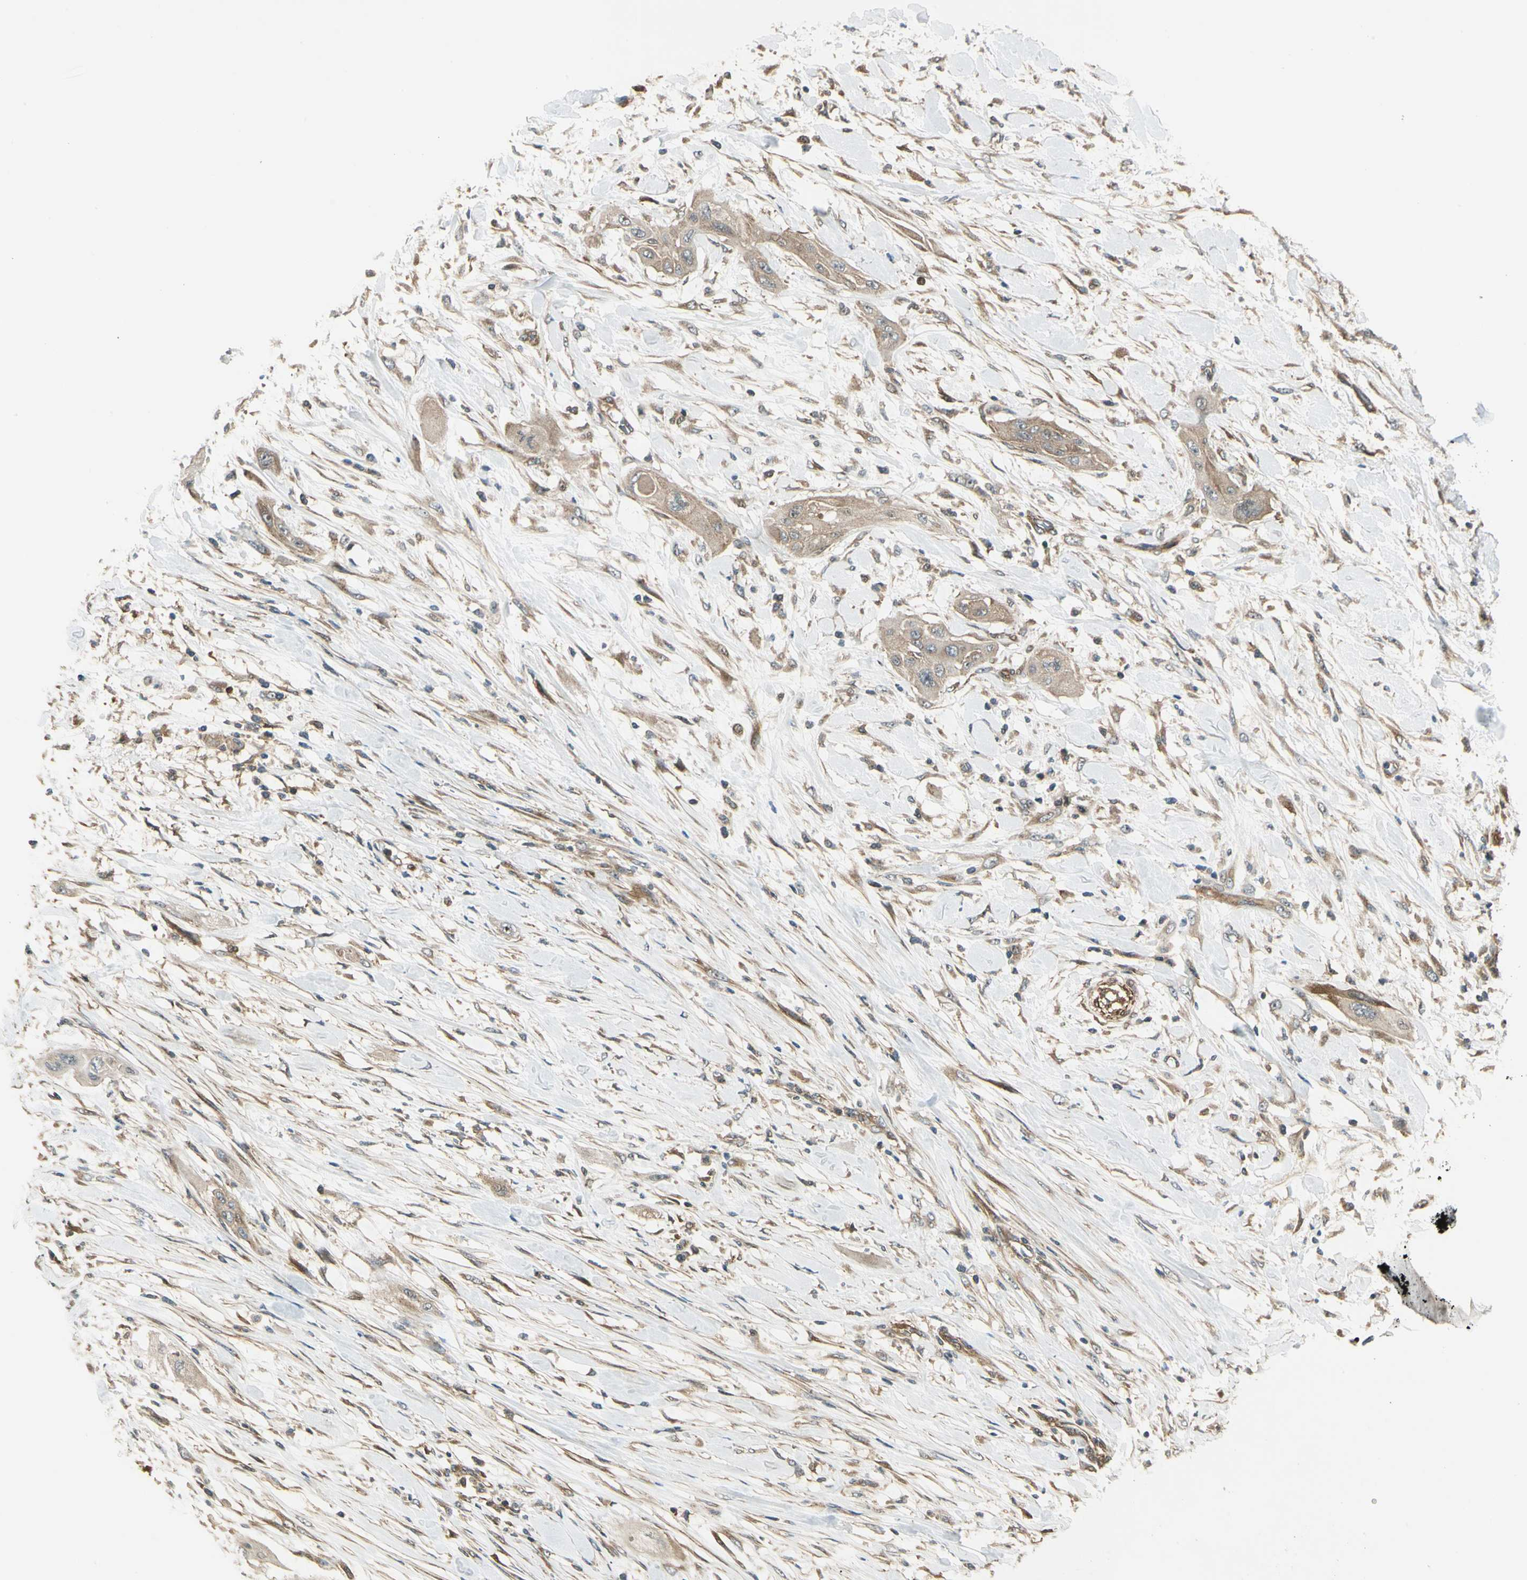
{"staining": {"intensity": "weak", "quantity": ">75%", "location": "cytoplasmic/membranous"}, "tissue": "lung cancer", "cell_type": "Tumor cells", "image_type": "cancer", "snomed": [{"axis": "morphology", "description": "Squamous cell carcinoma, NOS"}, {"axis": "topography", "description": "Lung"}], "caption": "Protein staining reveals weak cytoplasmic/membranous positivity in about >75% of tumor cells in lung cancer (squamous cell carcinoma).", "gene": "FKBP15", "patient": {"sex": "female", "age": 47}}